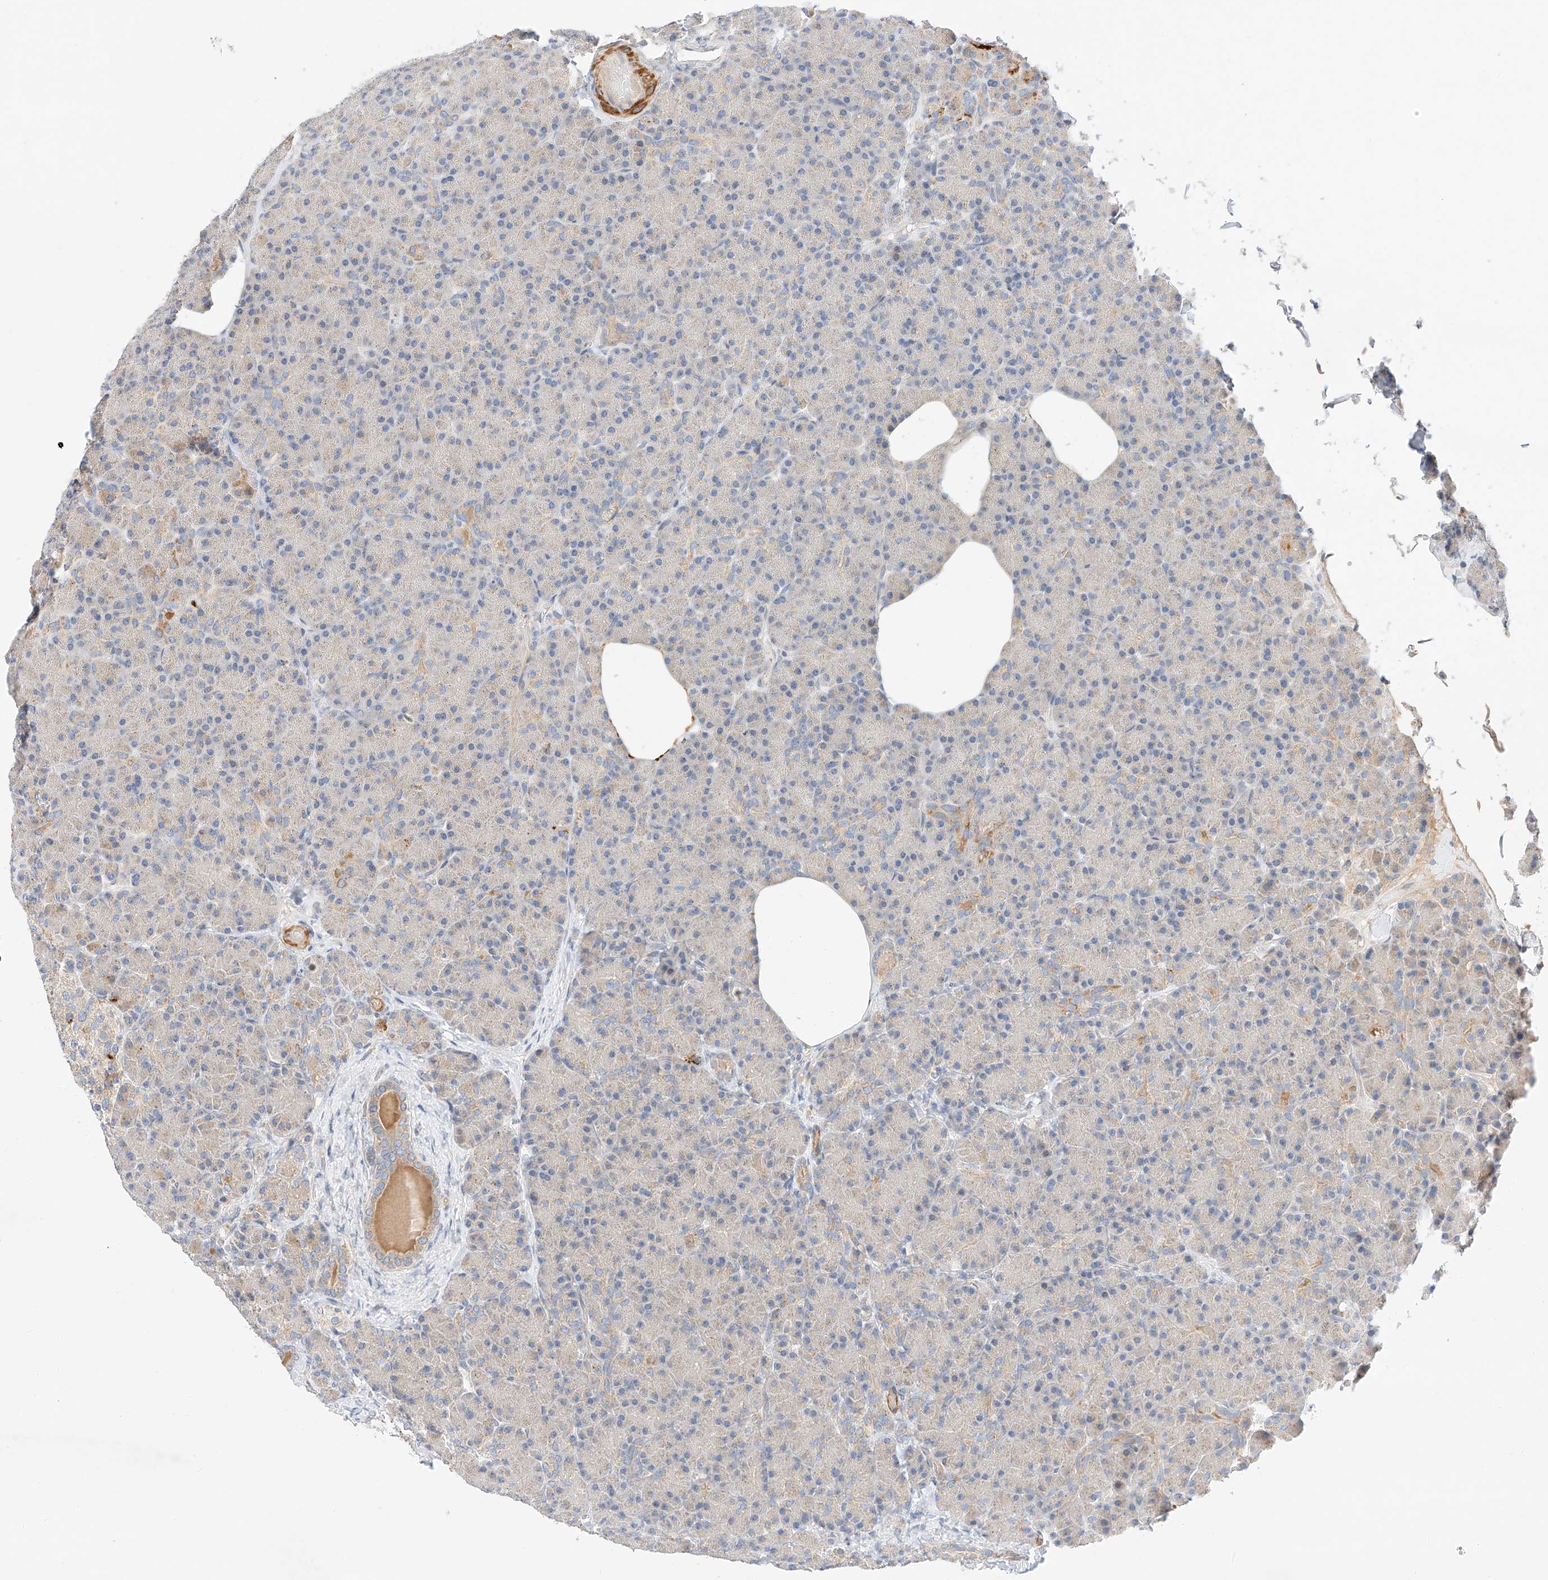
{"staining": {"intensity": "moderate", "quantity": "<25%", "location": "cytoplasmic/membranous"}, "tissue": "pancreas", "cell_type": "Exocrine glandular cells", "image_type": "normal", "snomed": [{"axis": "morphology", "description": "Normal tissue, NOS"}, {"axis": "topography", "description": "Pancreas"}], "caption": "Exocrine glandular cells show low levels of moderate cytoplasmic/membranous positivity in about <25% of cells in benign human pancreas.", "gene": "C6orf118", "patient": {"sex": "female", "age": 43}}